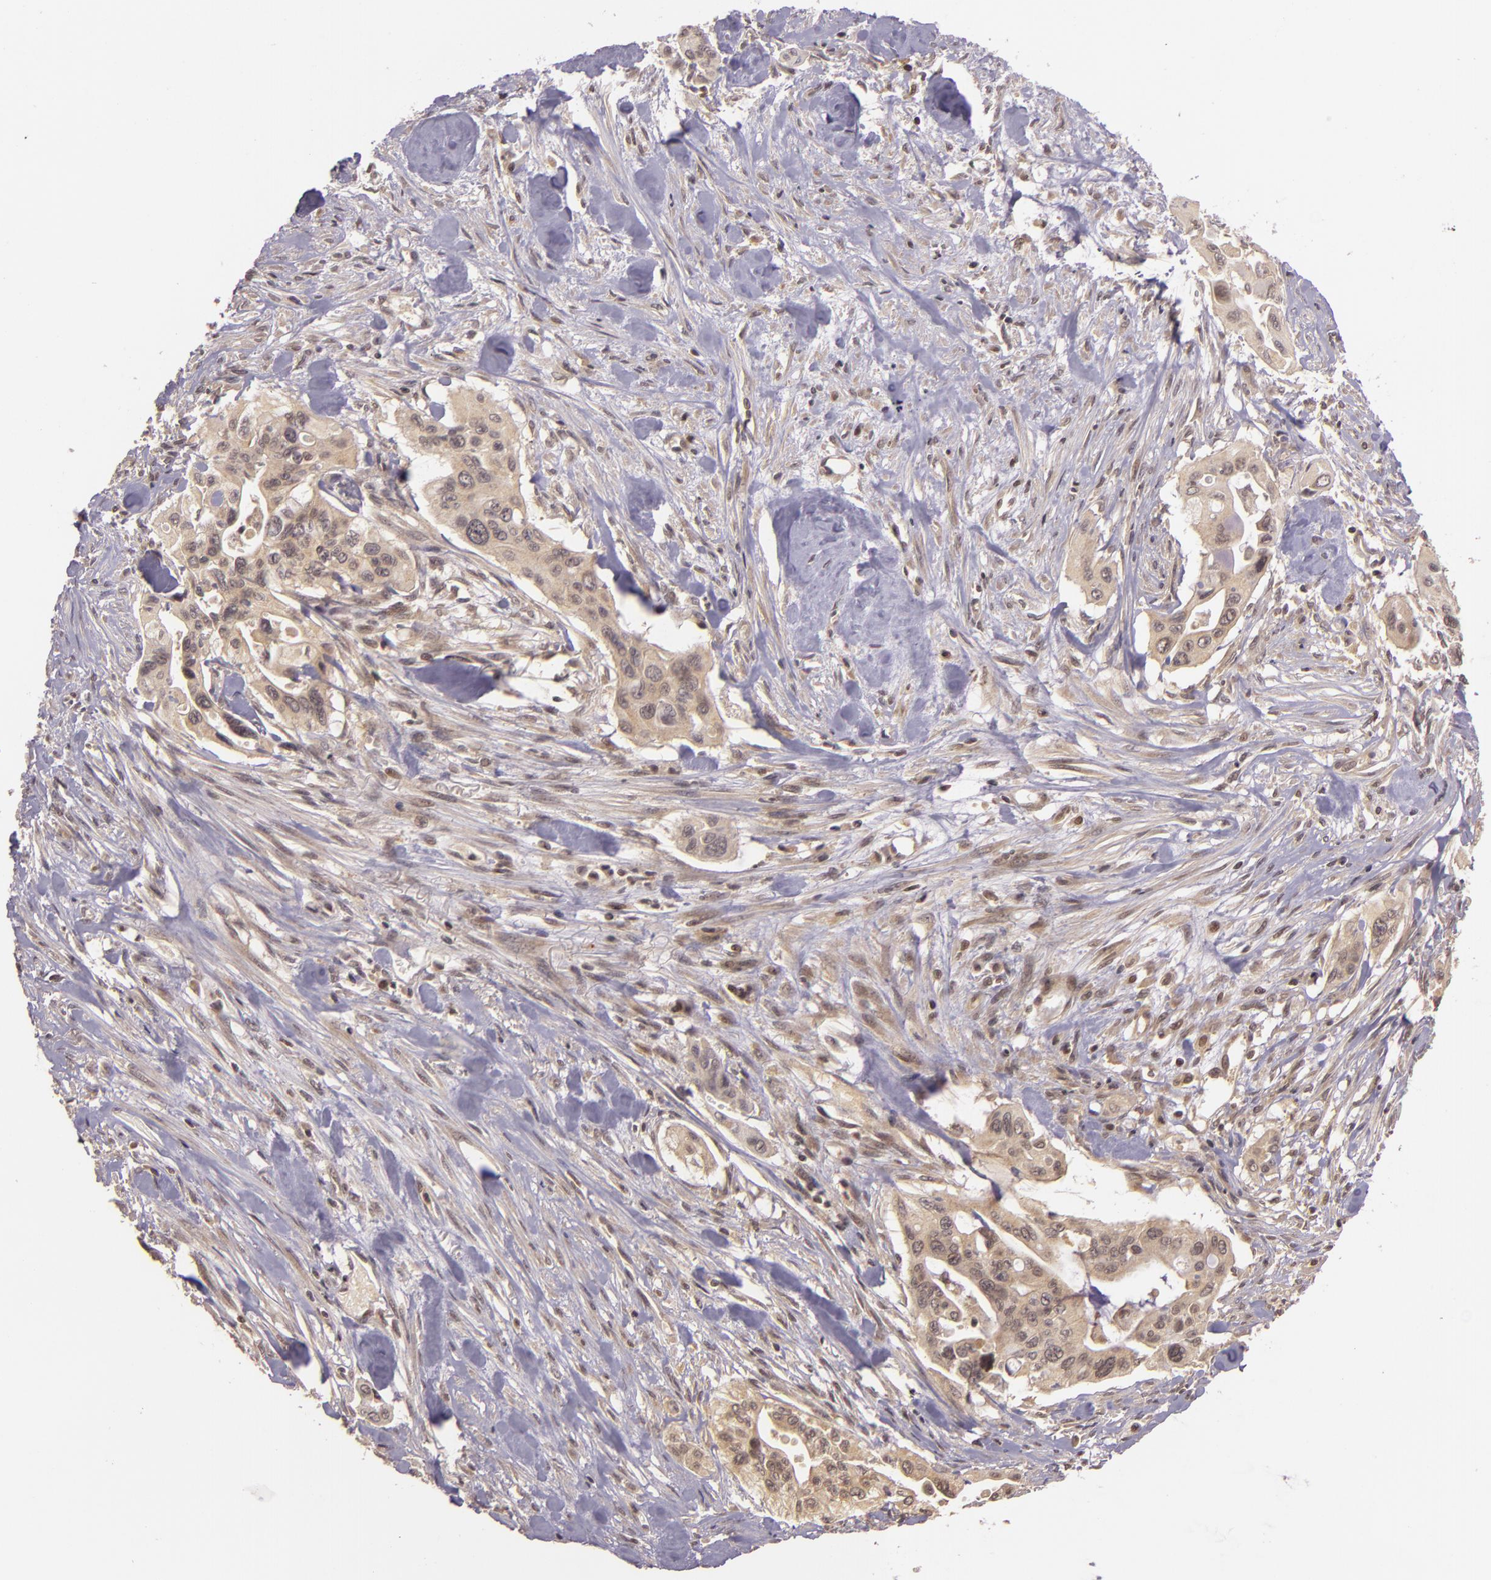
{"staining": {"intensity": "weak", "quantity": ">75%", "location": "cytoplasmic/membranous"}, "tissue": "pancreatic cancer", "cell_type": "Tumor cells", "image_type": "cancer", "snomed": [{"axis": "morphology", "description": "Adenocarcinoma, NOS"}, {"axis": "topography", "description": "Pancreas"}], "caption": "Approximately >75% of tumor cells in human pancreatic adenocarcinoma exhibit weak cytoplasmic/membranous protein staining as visualized by brown immunohistochemical staining.", "gene": "TXNRD2", "patient": {"sex": "male", "age": 77}}